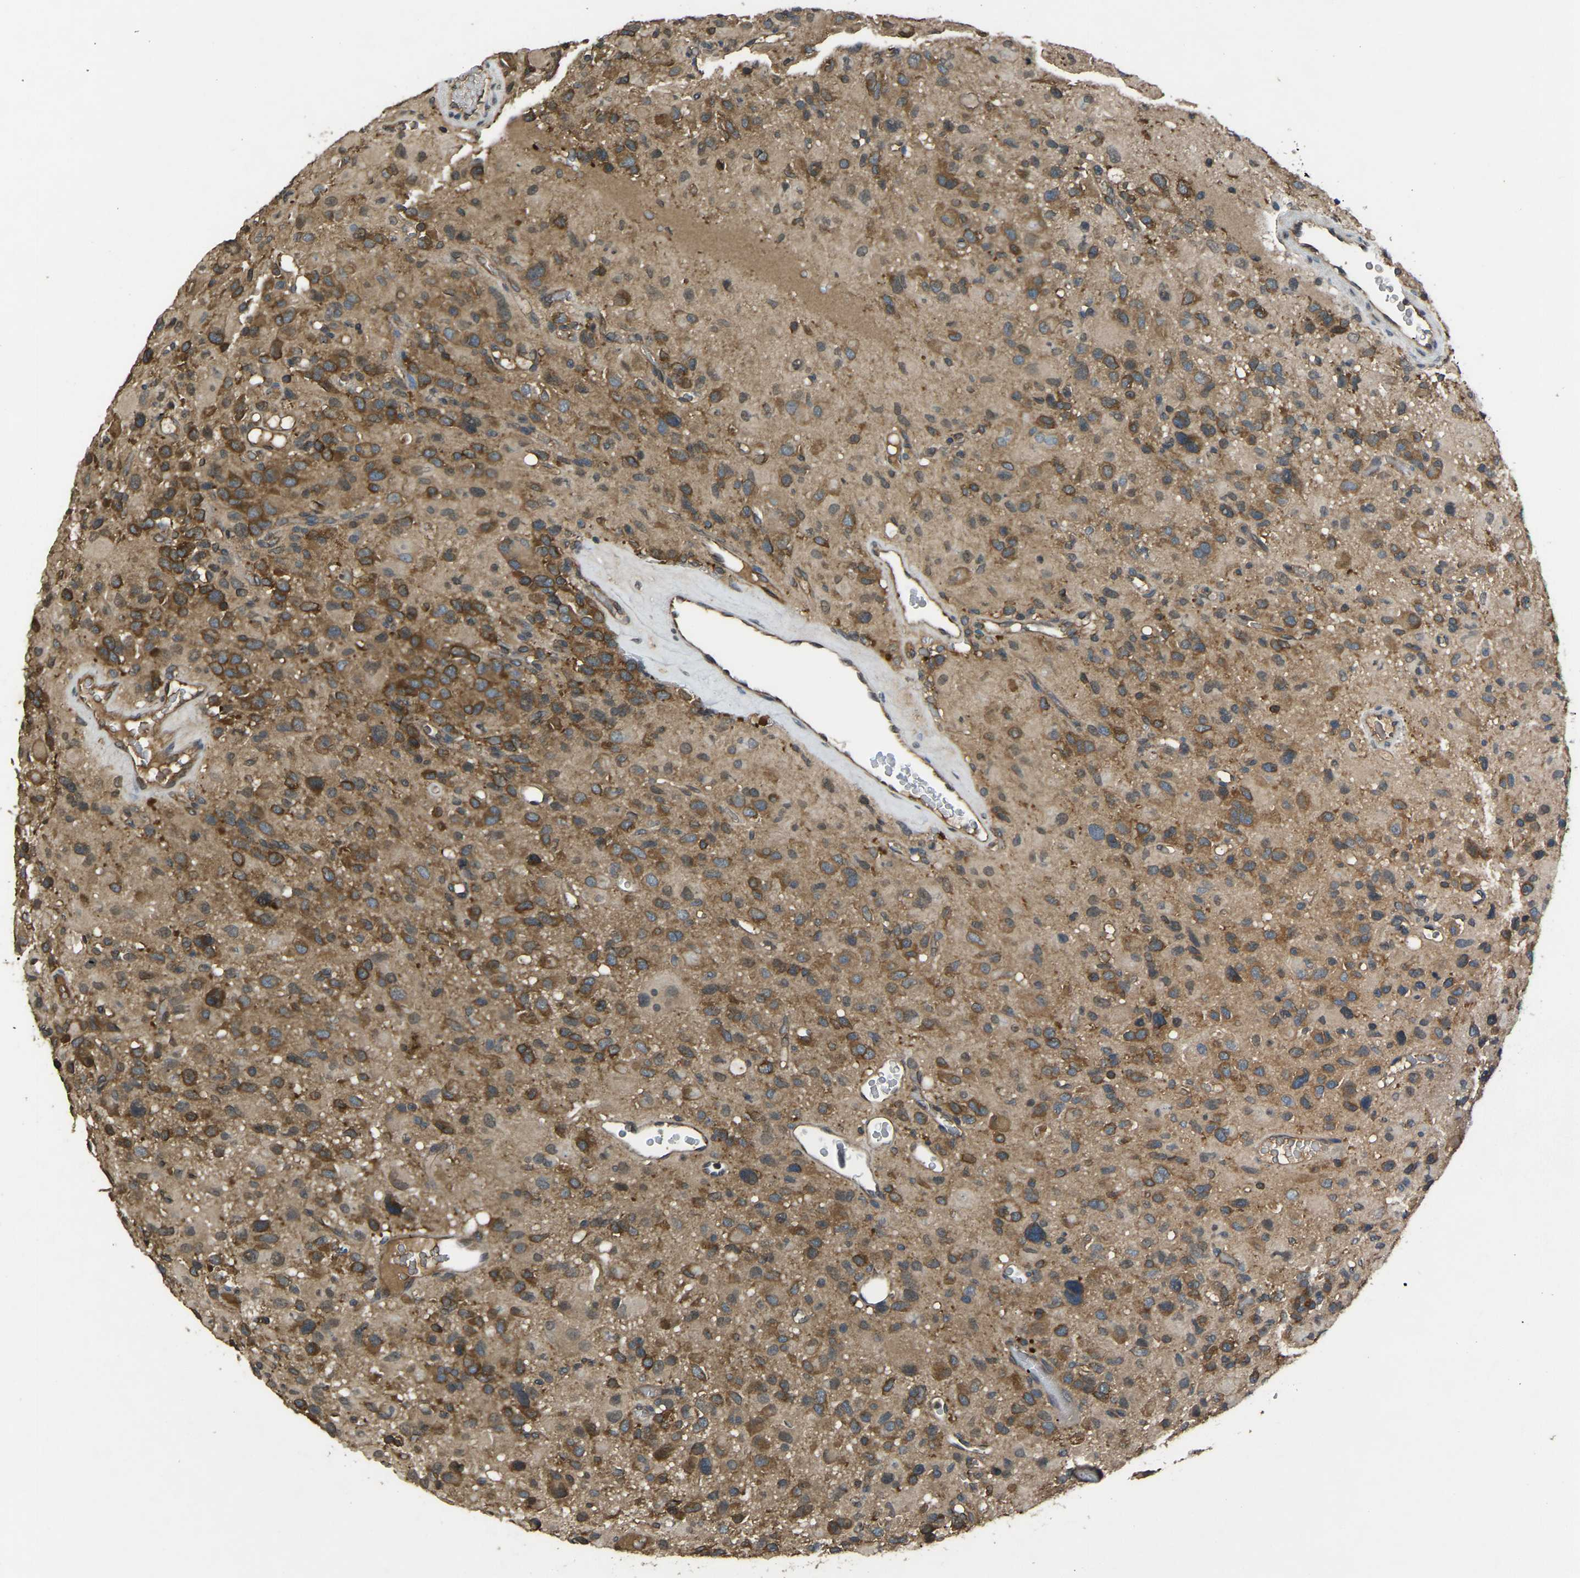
{"staining": {"intensity": "moderate", "quantity": ">75%", "location": "cytoplasmic/membranous"}, "tissue": "glioma", "cell_type": "Tumor cells", "image_type": "cancer", "snomed": [{"axis": "morphology", "description": "Glioma, malignant, High grade"}, {"axis": "topography", "description": "Brain"}], "caption": "There is medium levels of moderate cytoplasmic/membranous staining in tumor cells of malignant glioma (high-grade), as demonstrated by immunohistochemical staining (brown color).", "gene": "AIMP1", "patient": {"sex": "male", "age": 48}}